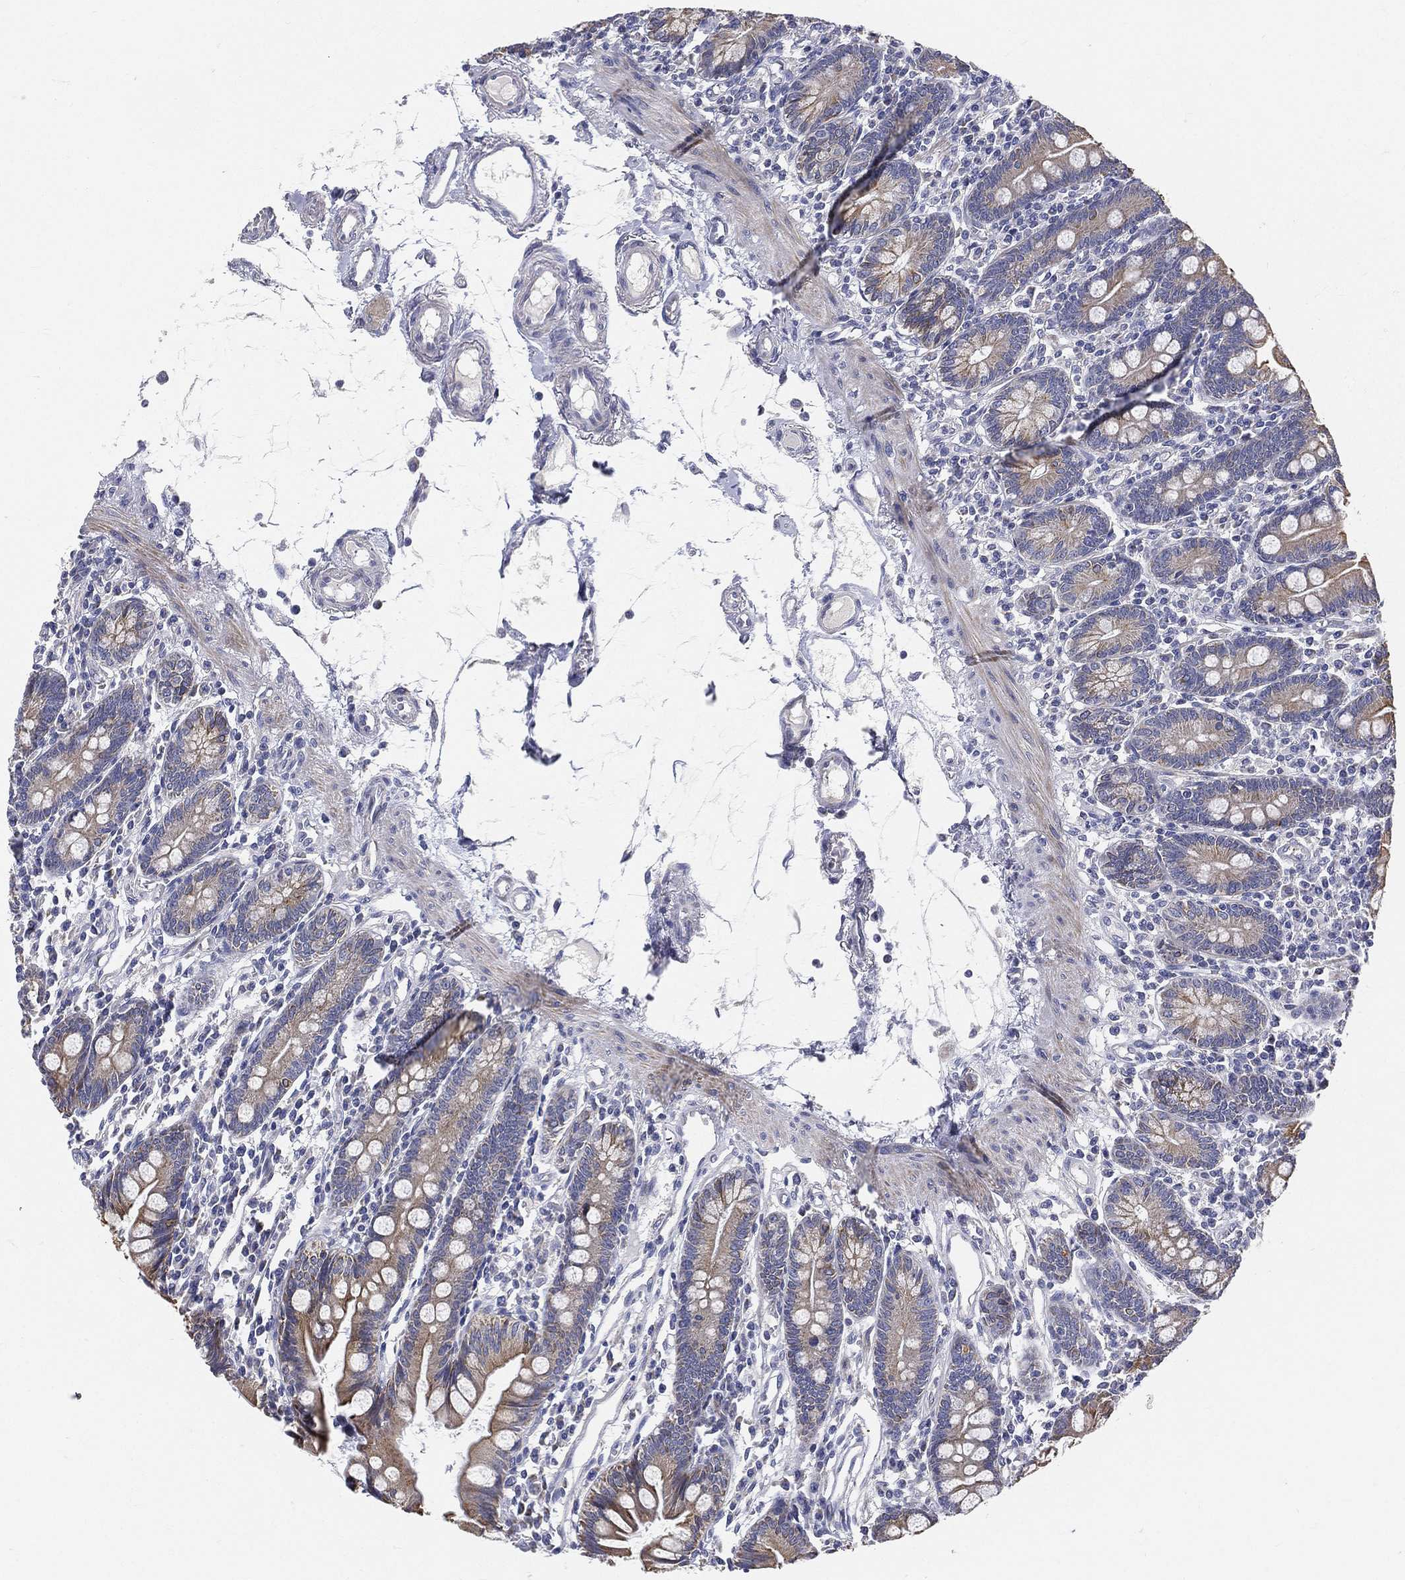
{"staining": {"intensity": "moderate", "quantity": "25%-75%", "location": "cytoplasmic/membranous"}, "tissue": "small intestine", "cell_type": "Glandular cells", "image_type": "normal", "snomed": [{"axis": "morphology", "description": "Normal tissue, NOS"}, {"axis": "topography", "description": "Small intestine"}], "caption": "Immunohistochemical staining of normal small intestine reveals 25%-75% levels of moderate cytoplasmic/membranous protein staining in about 25%-75% of glandular cells. (brown staining indicates protein expression, while blue staining denotes nuclei).", "gene": "PWWP3A", "patient": {"sex": "male", "age": 88}}